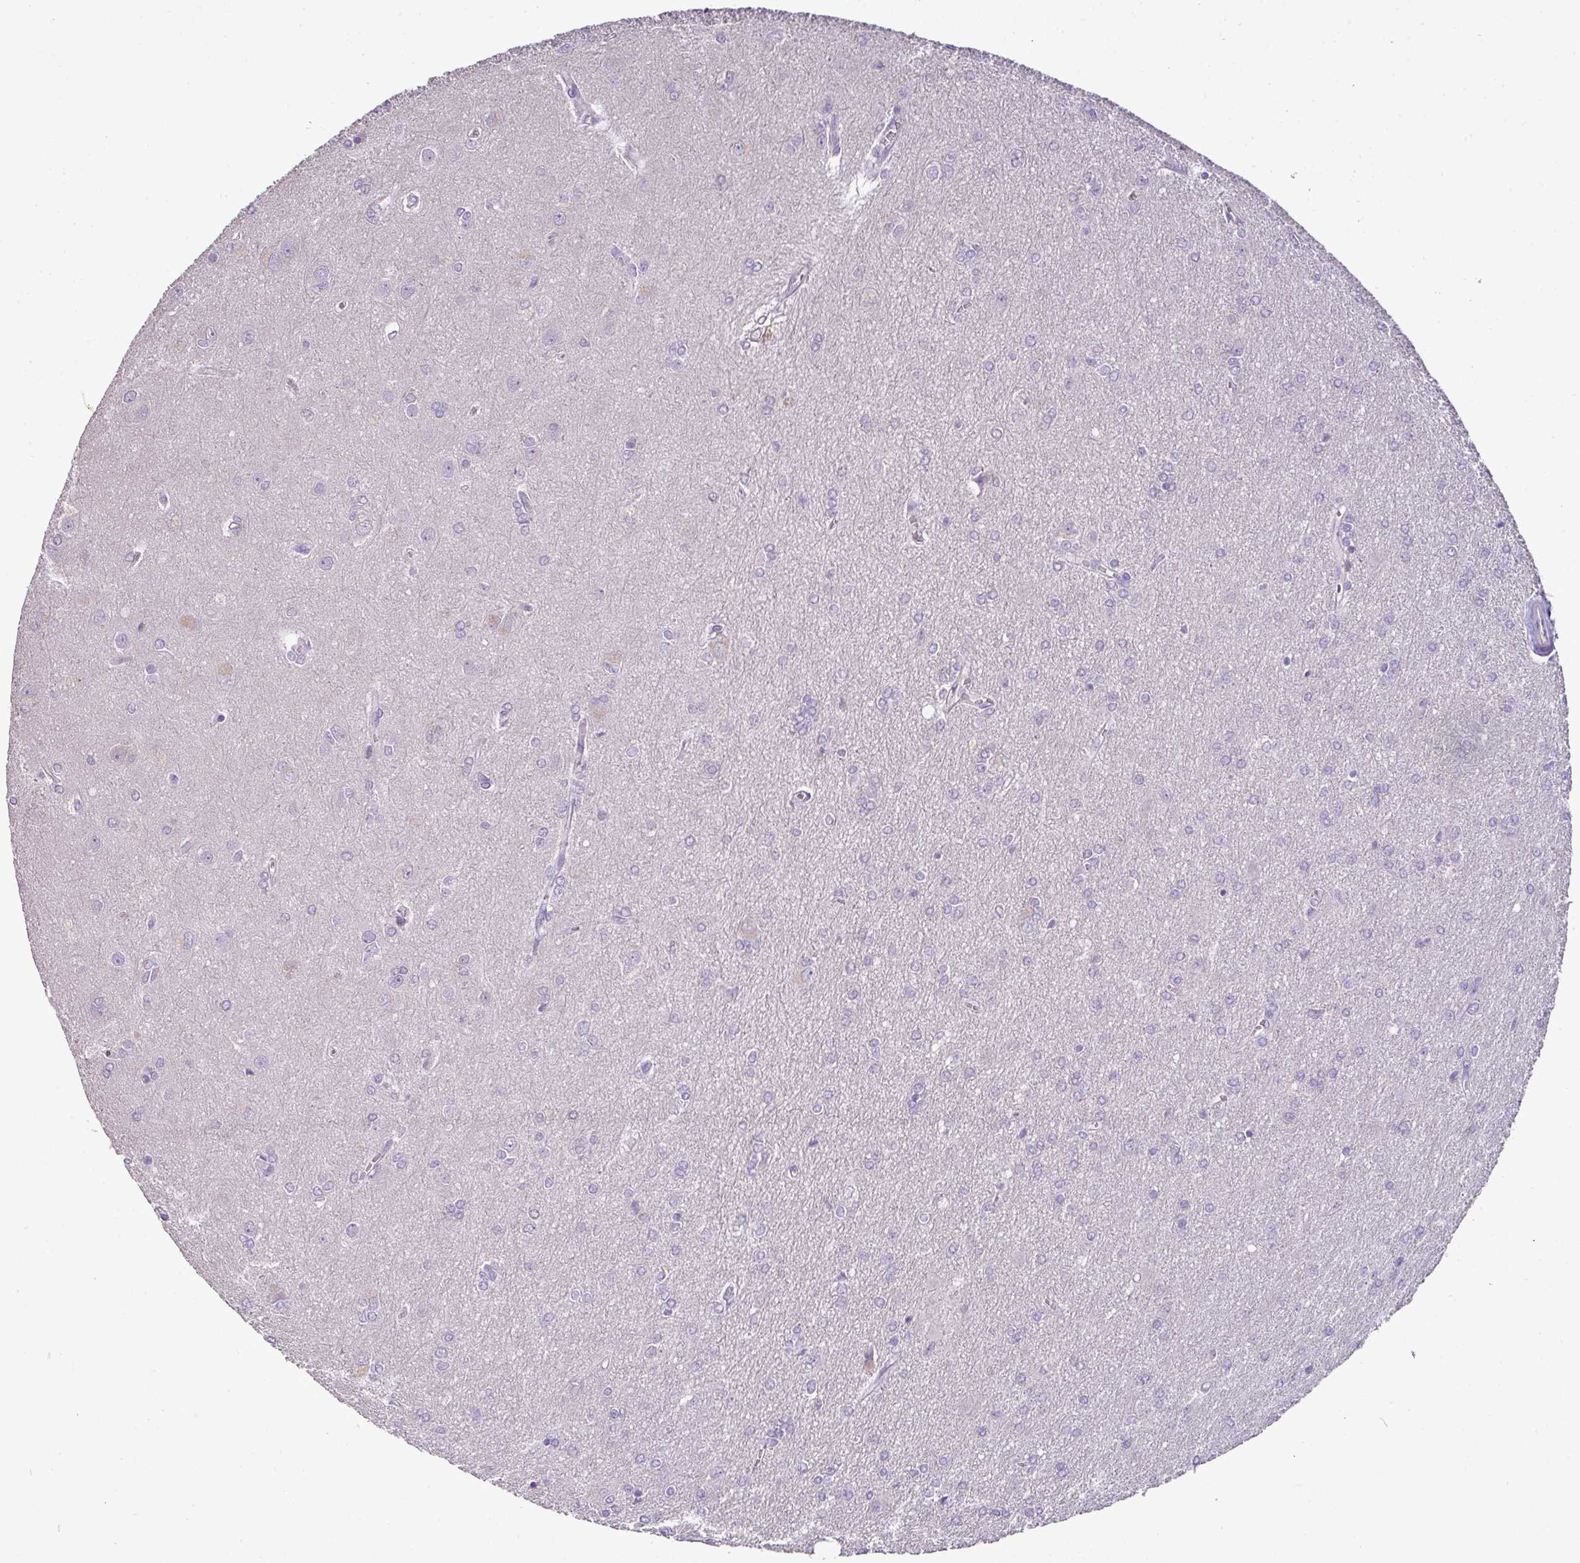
{"staining": {"intensity": "negative", "quantity": "none", "location": "none"}, "tissue": "glioma", "cell_type": "Tumor cells", "image_type": "cancer", "snomed": [{"axis": "morphology", "description": "Glioma, malignant, High grade"}, {"axis": "topography", "description": "Brain"}], "caption": "Immunohistochemistry histopathology image of glioma stained for a protein (brown), which shows no positivity in tumor cells.", "gene": "BRINP2", "patient": {"sex": "male", "age": 67}}